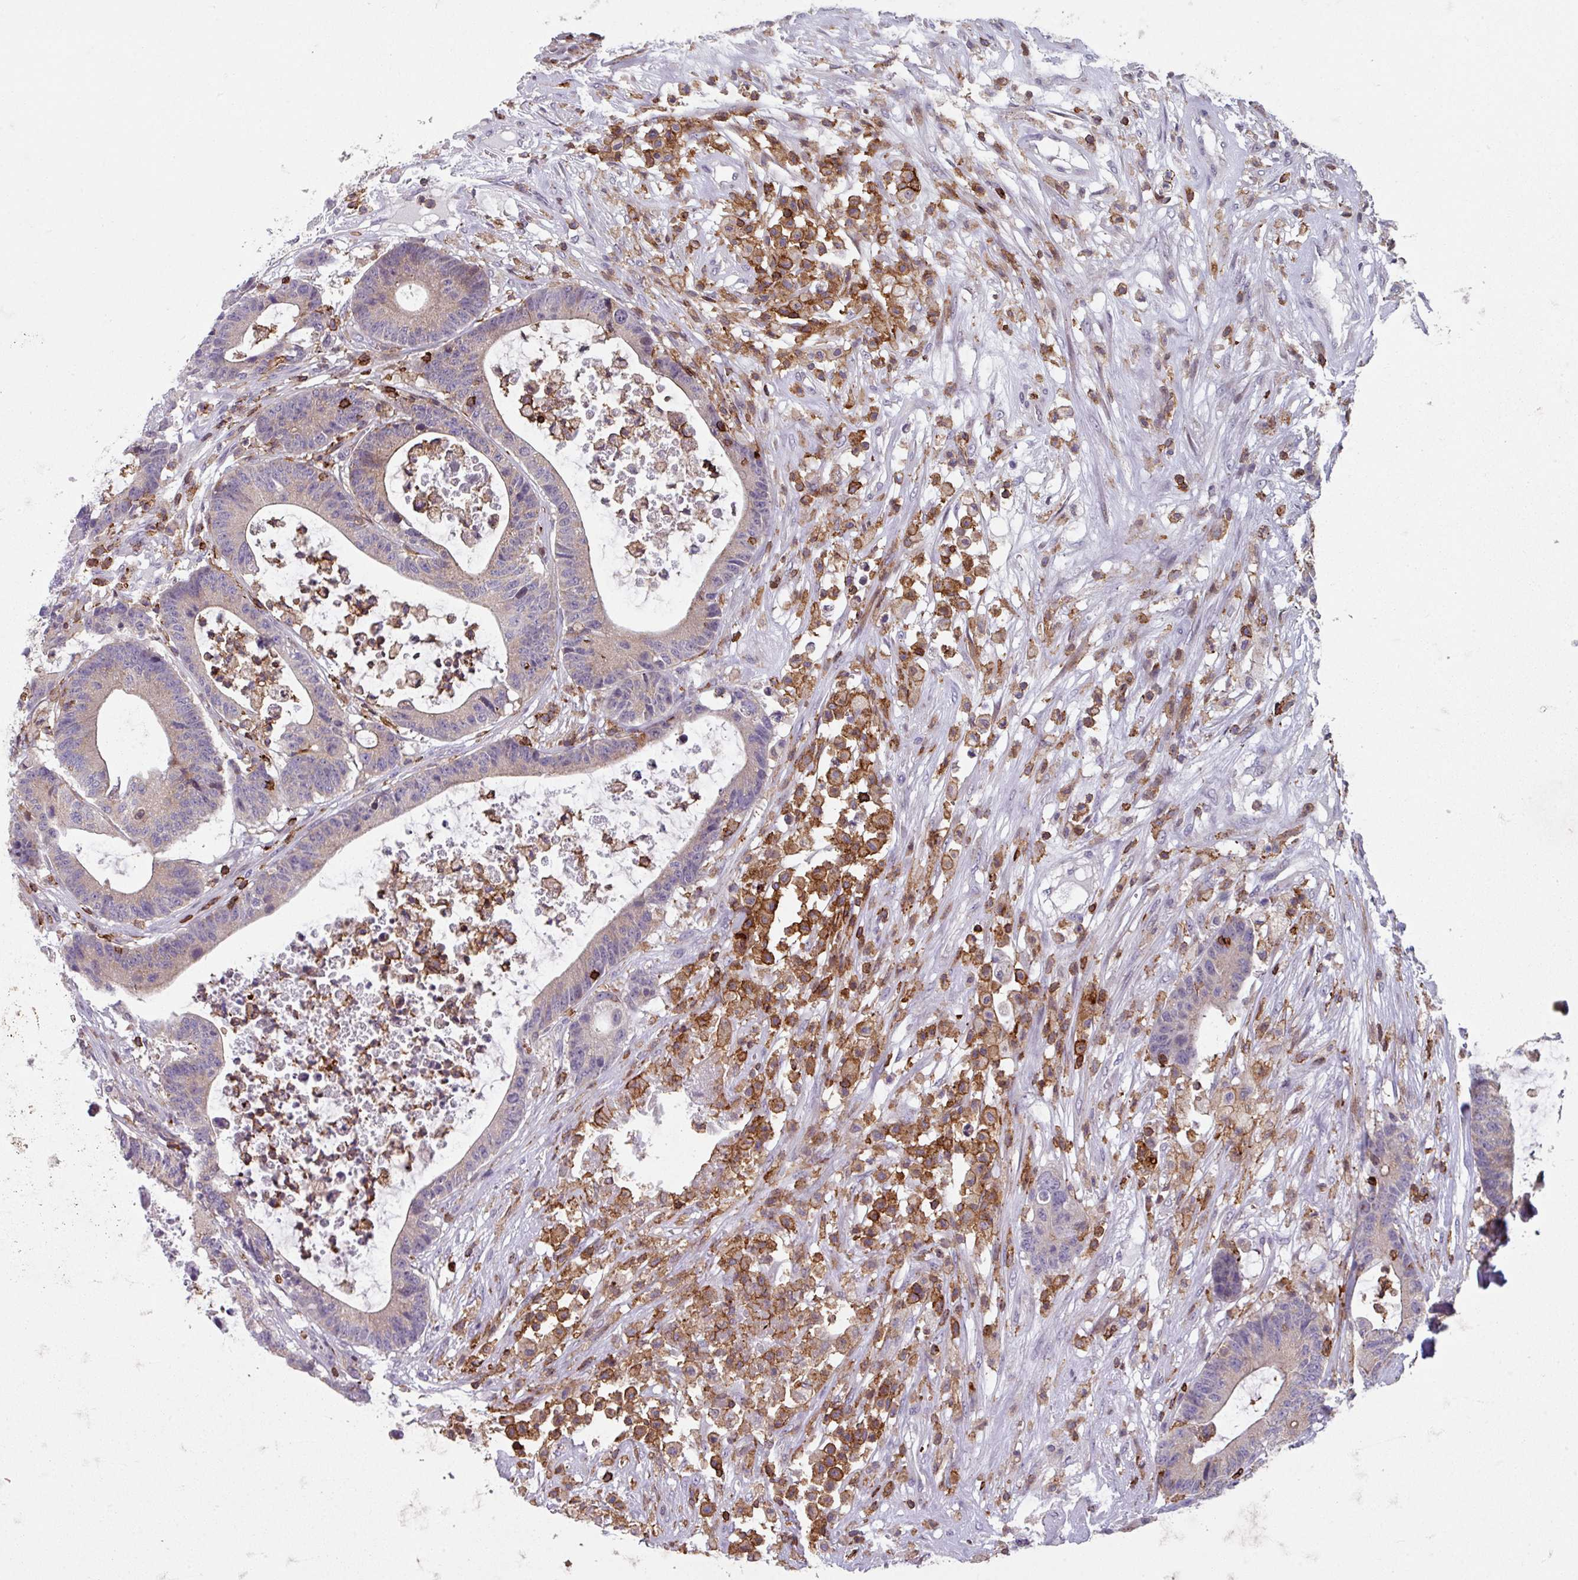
{"staining": {"intensity": "weak", "quantity": "<25%", "location": "cytoplasmic/membranous"}, "tissue": "colorectal cancer", "cell_type": "Tumor cells", "image_type": "cancer", "snomed": [{"axis": "morphology", "description": "Adenocarcinoma, NOS"}, {"axis": "topography", "description": "Colon"}], "caption": "Protein analysis of adenocarcinoma (colorectal) reveals no significant positivity in tumor cells.", "gene": "NEDD9", "patient": {"sex": "female", "age": 84}}